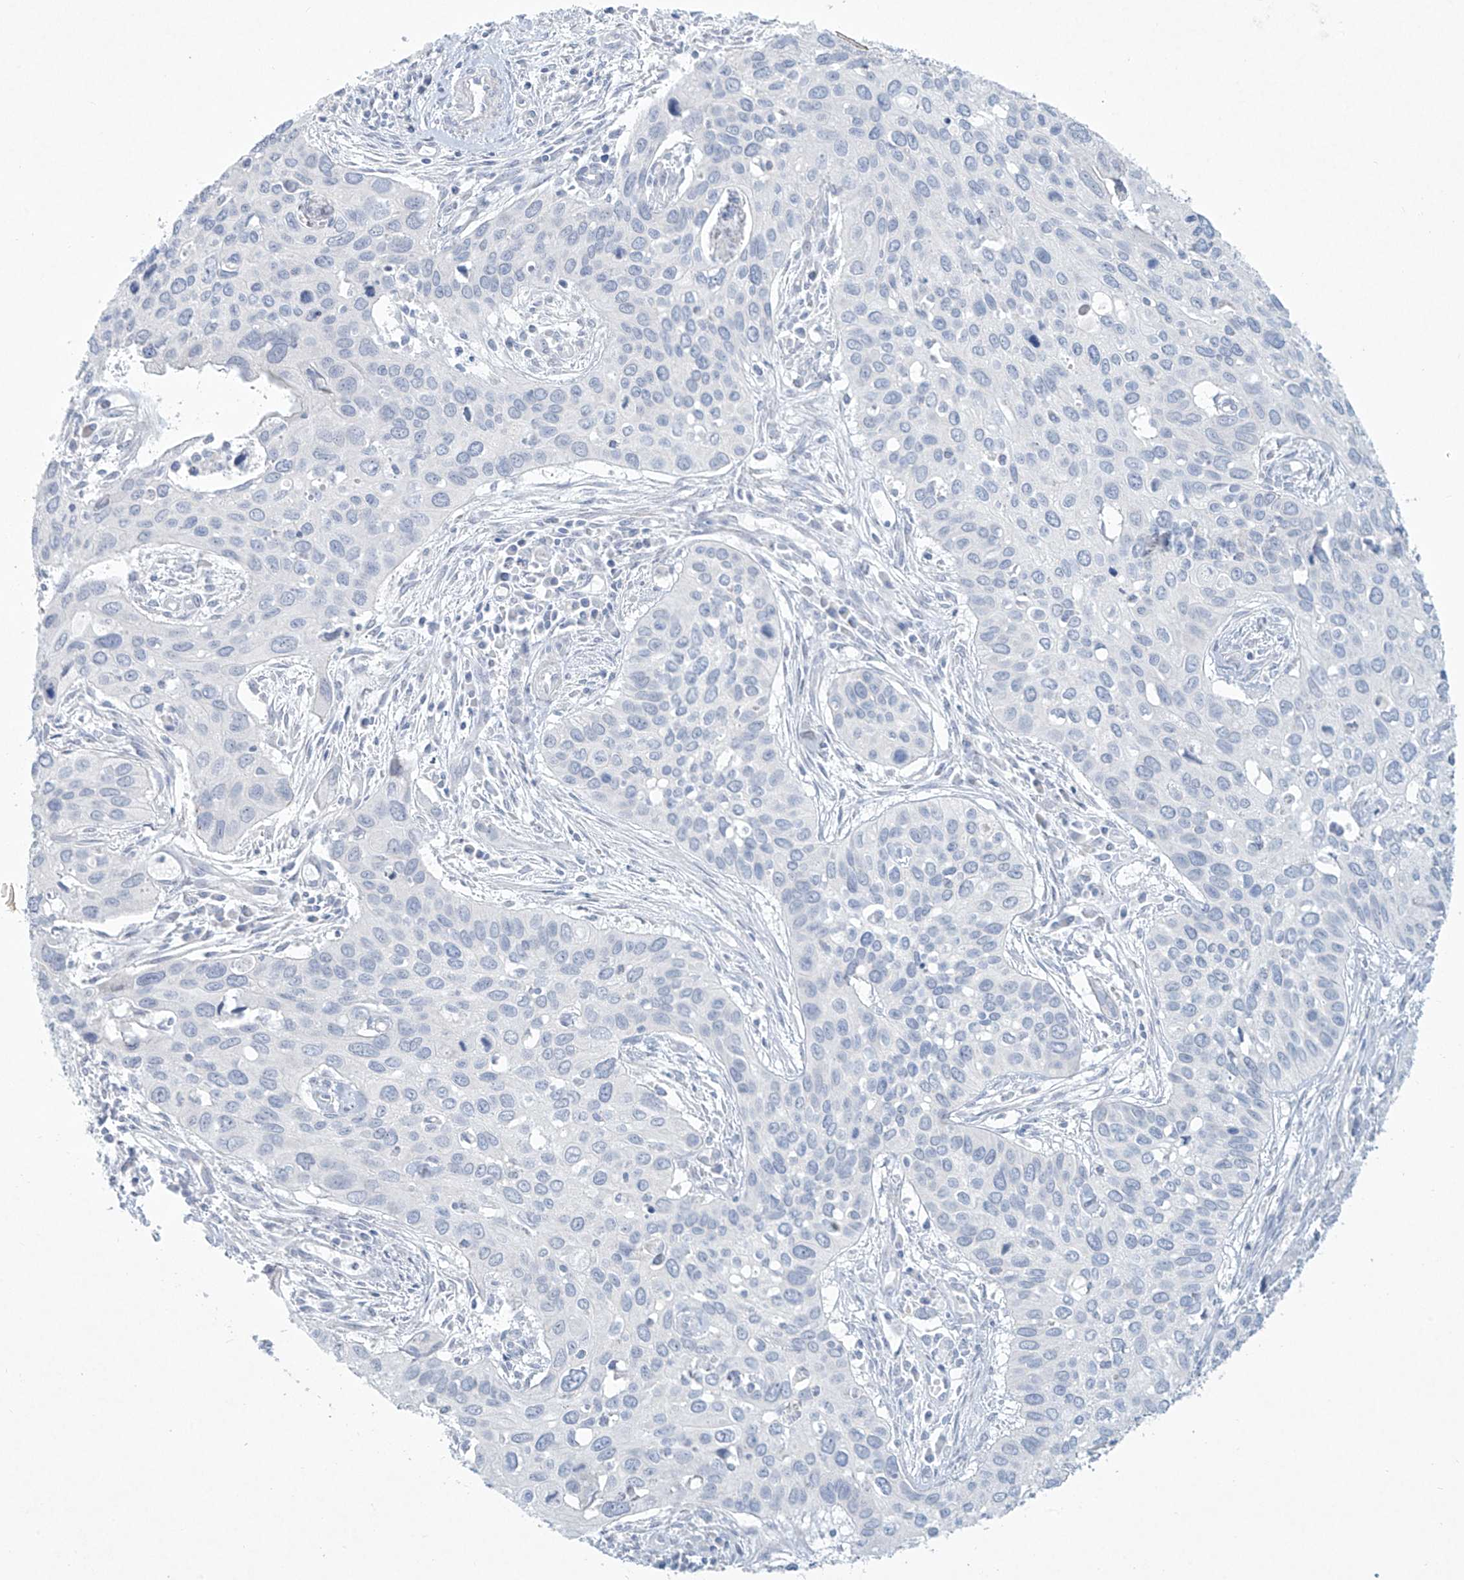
{"staining": {"intensity": "negative", "quantity": "none", "location": "none"}, "tissue": "cervical cancer", "cell_type": "Tumor cells", "image_type": "cancer", "snomed": [{"axis": "morphology", "description": "Squamous cell carcinoma, NOS"}, {"axis": "topography", "description": "Cervix"}], "caption": "Immunohistochemistry (IHC) micrograph of cervical cancer (squamous cell carcinoma) stained for a protein (brown), which exhibits no positivity in tumor cells.", "gene": "PAX6", "patient": {"sex": "female", "age": 55}}